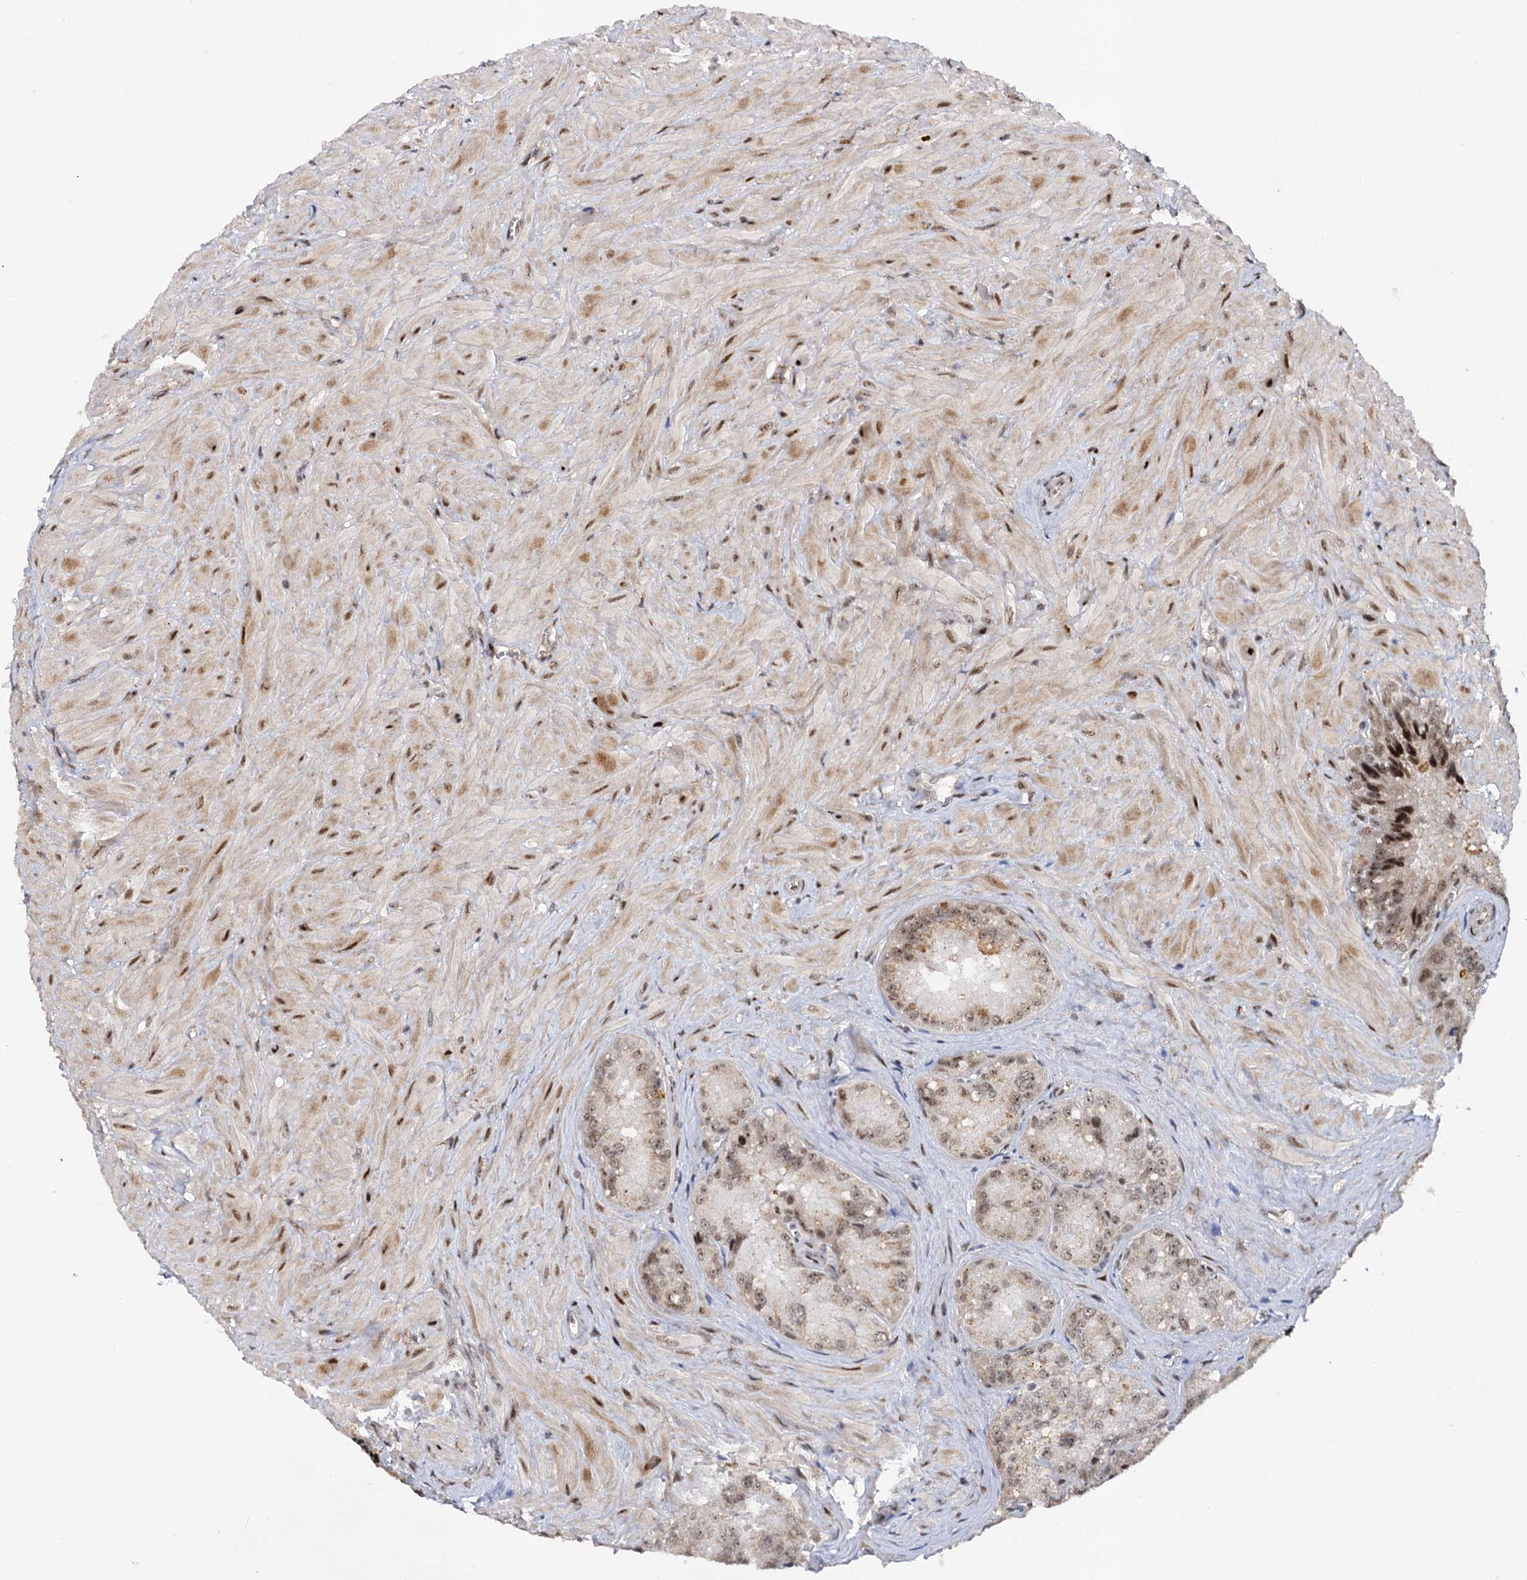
{"staining": {"intensity": "strong", "quantity": "<25%", "location": "nuclear"}, "tissue": "seminal vesicle", "cell_type": "Glandular cells", "image_type": "normal", "snomed": [{"axis": "morphology", "description": "Normal tissue, NOS"}, {"axis": "topography", "description": "Seminal veicle"}], "caption": "Unremarkable seminal vesicle shows strong nuclear positivity in about <25% of glandular cells.", "gene": "BUD13", "patient": {"sex": "male", "age": 62}}